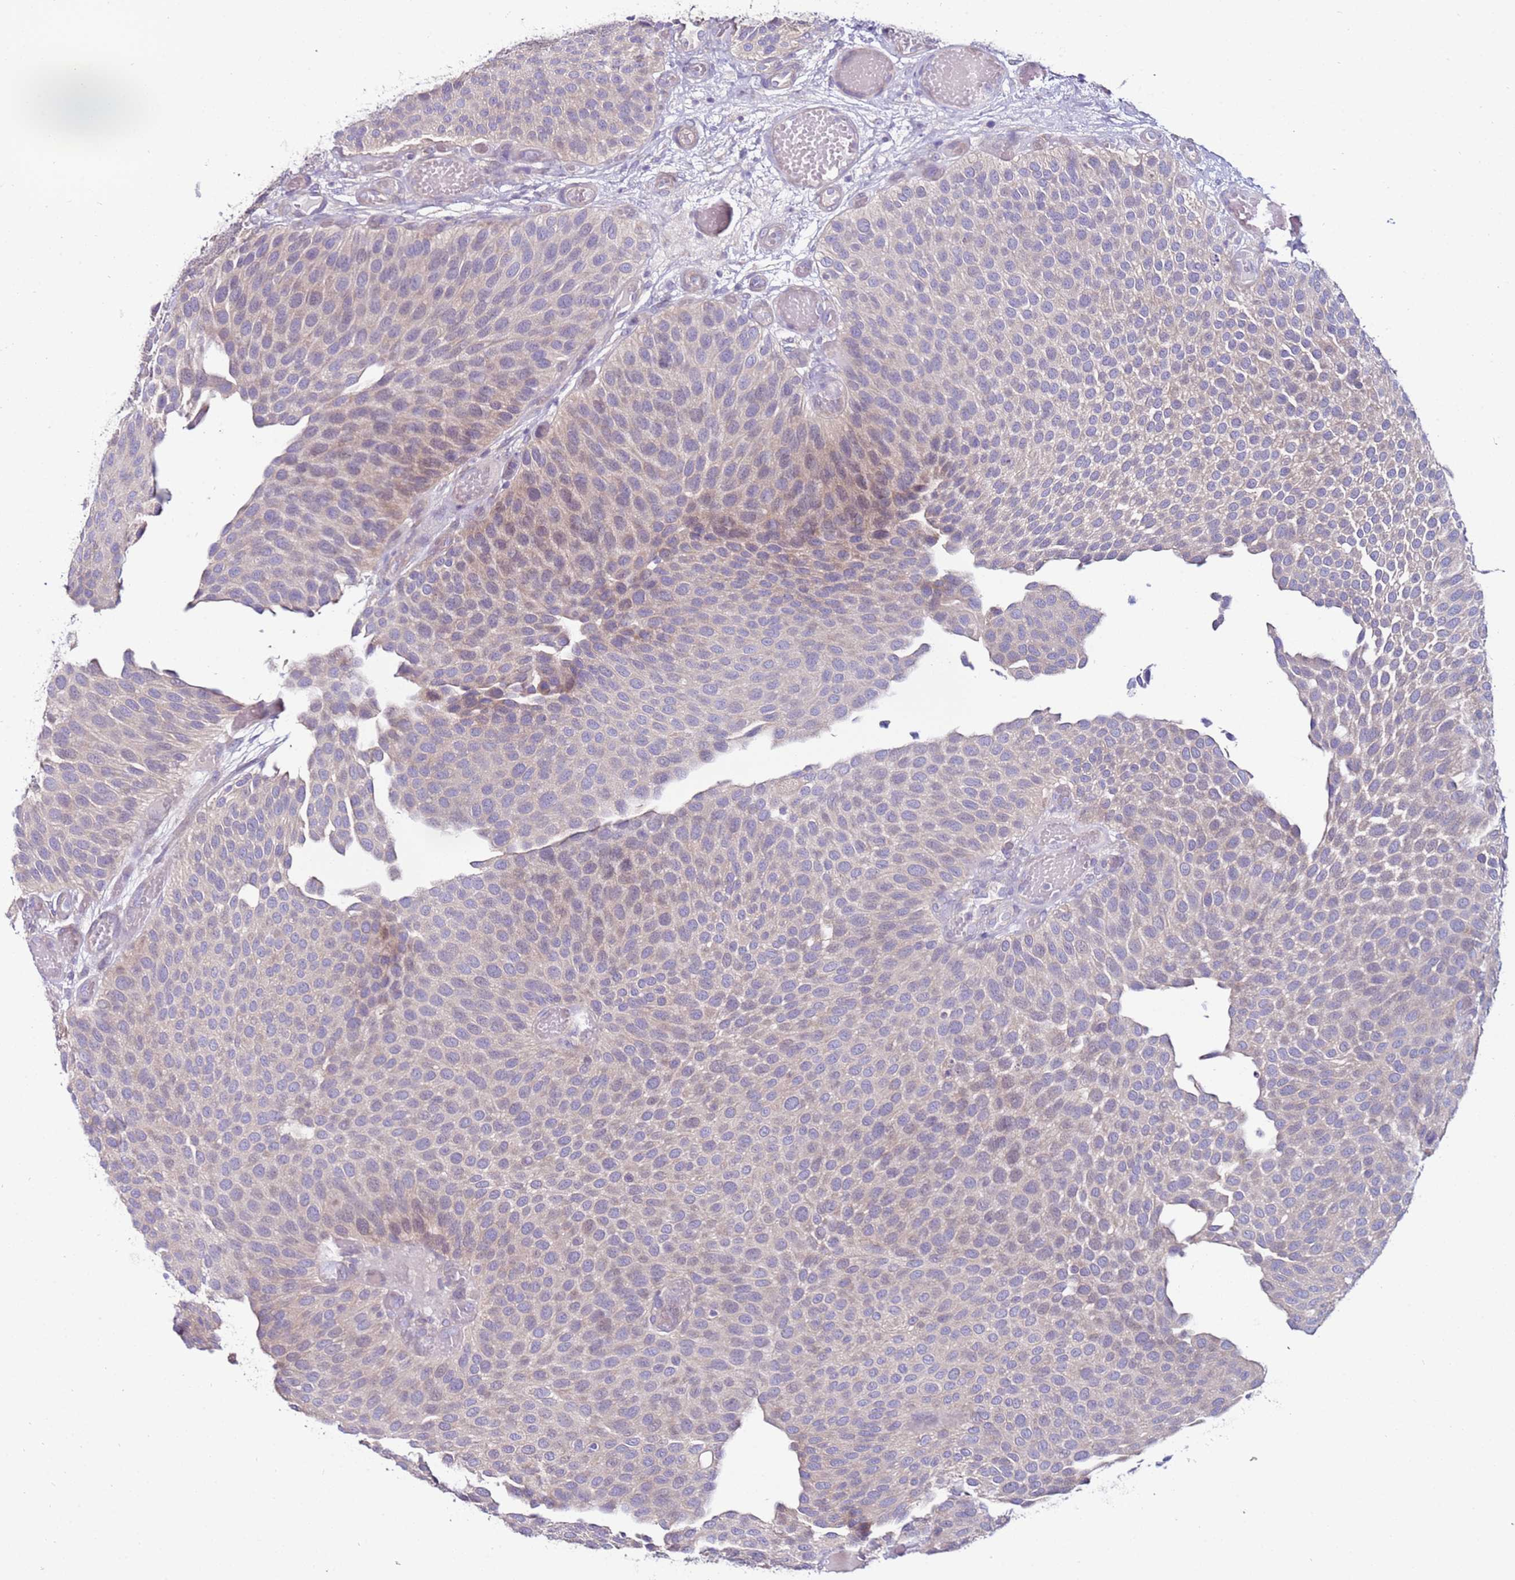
{"staining": {"intensity": "weak", "quantity": "25%-75%", "location": "cytoplasmic/membranous"}, "tissue": "urothelial cancer", "cell_type": "Tumor cells", "image_type": "cancer", "snomed": [{"axis": "morphology", "description": "Urothelial carcinoma, Low grade"}, {"axis": "topography", "description": "Urinary bladder"}], "caption": "Tumor cells reveal low levels of weak cytoplasmic/membranous positivity in approximately 25%-75% of cells in urothelial cancer. (DAB (3,3'-diaminobenzidine) IHC, brown staining for protein, blue staining for nuclei).", "gene": "GPN3", "patient": {"sex": "male", "age": 89}}